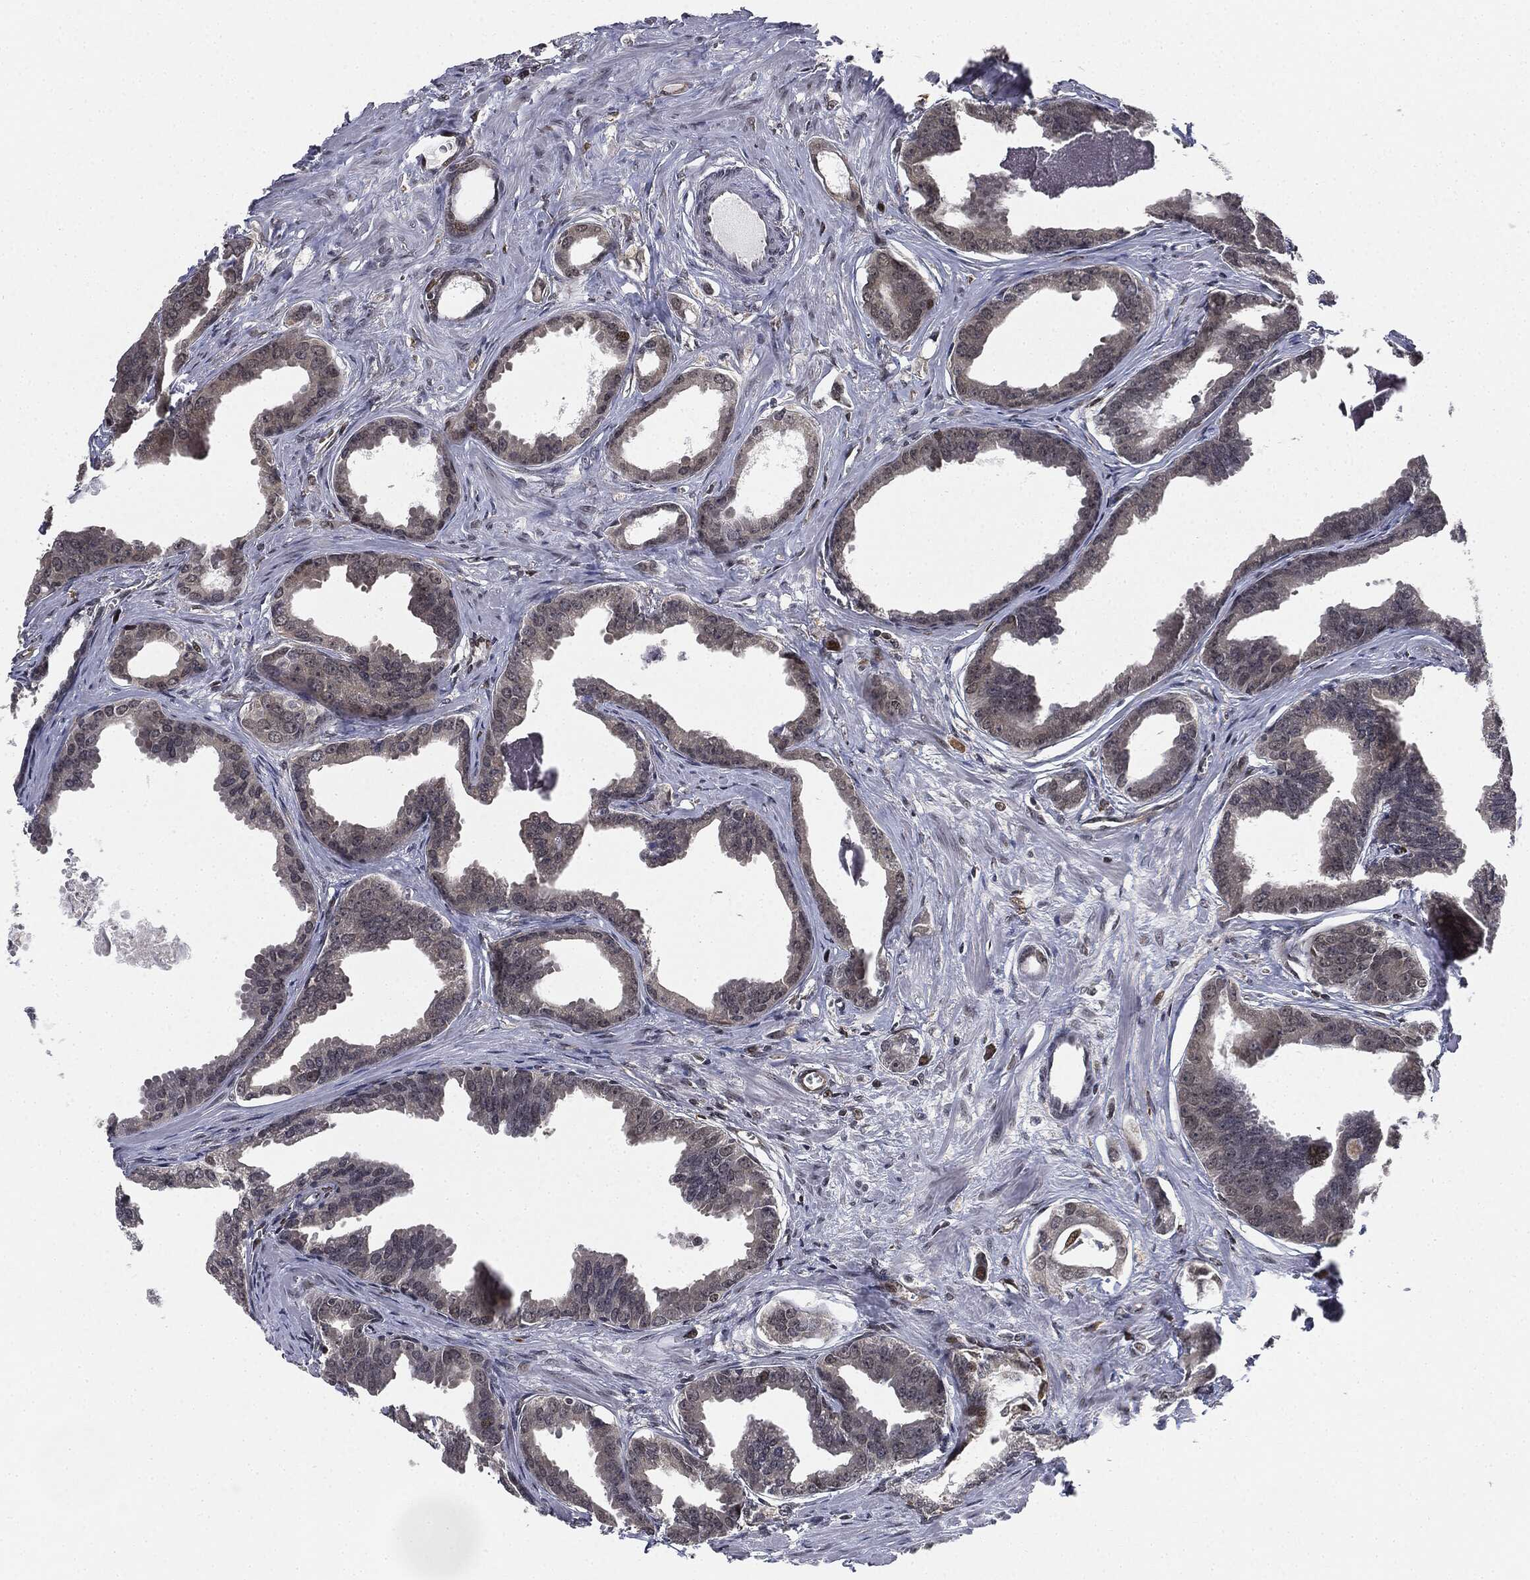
{"staining": {"intensity": "weak", "quantity": "25%-75%", "location": "cytoplasmic/membranous"}, "tissue": "prostate cancer", "cell_type": "Tumor cells", "image_type": "cancer", "snomed": [{"axis": "morphology", "description": "Adenocarcinoma, NOS"}, {"axis": "topography", "description": "Prostate"}], "caption": "Tumor cells show low levels of weak cytoplasmic/membranous staining in about 25%-75% of cells in human prostate cancer (adenocarcinoma).", "gene": "TBC1D22A", "patient": {"sex": "male", "age": 66}}